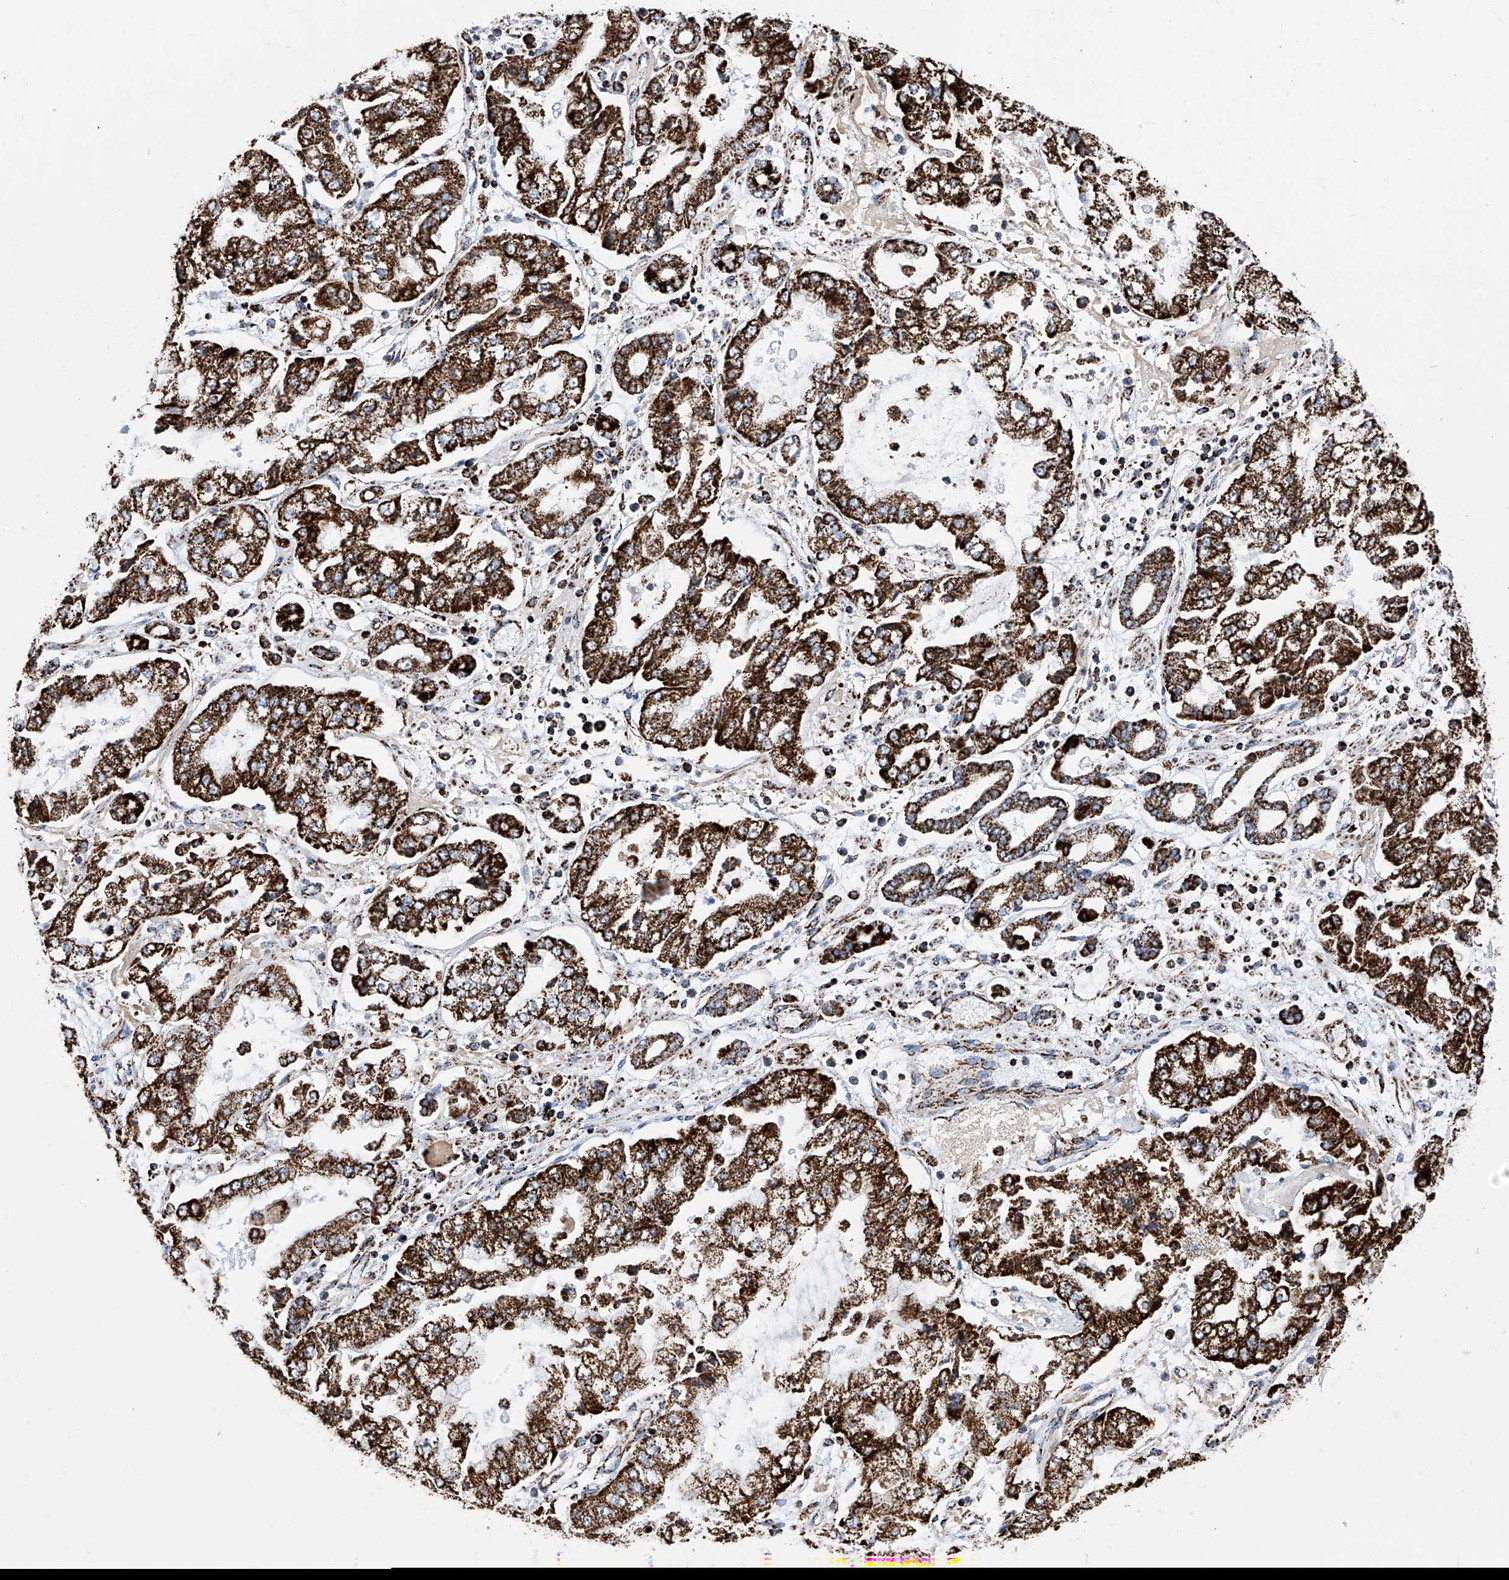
{"staining": {"intensity": "strong", "quantity": ">75%", "location": "cytoplasmic/membranous"}, "tissue": "stomach cancer", "cell_type": "Tumor cells", "image_type": "cancer", "snomed": [{"axis": "morphology", "description": "Adenocarcinoma, NOS"}, {"axis": "topography", "description": "Stomach"}], "caption": "IHC (DAB) staining of human stomach cancer shows strong cytoplasmic/membranous protein positivity in about >75% of tumor cells.", "gene": "ATP5PF", "patient": {"sex": "male", "age": 76}}